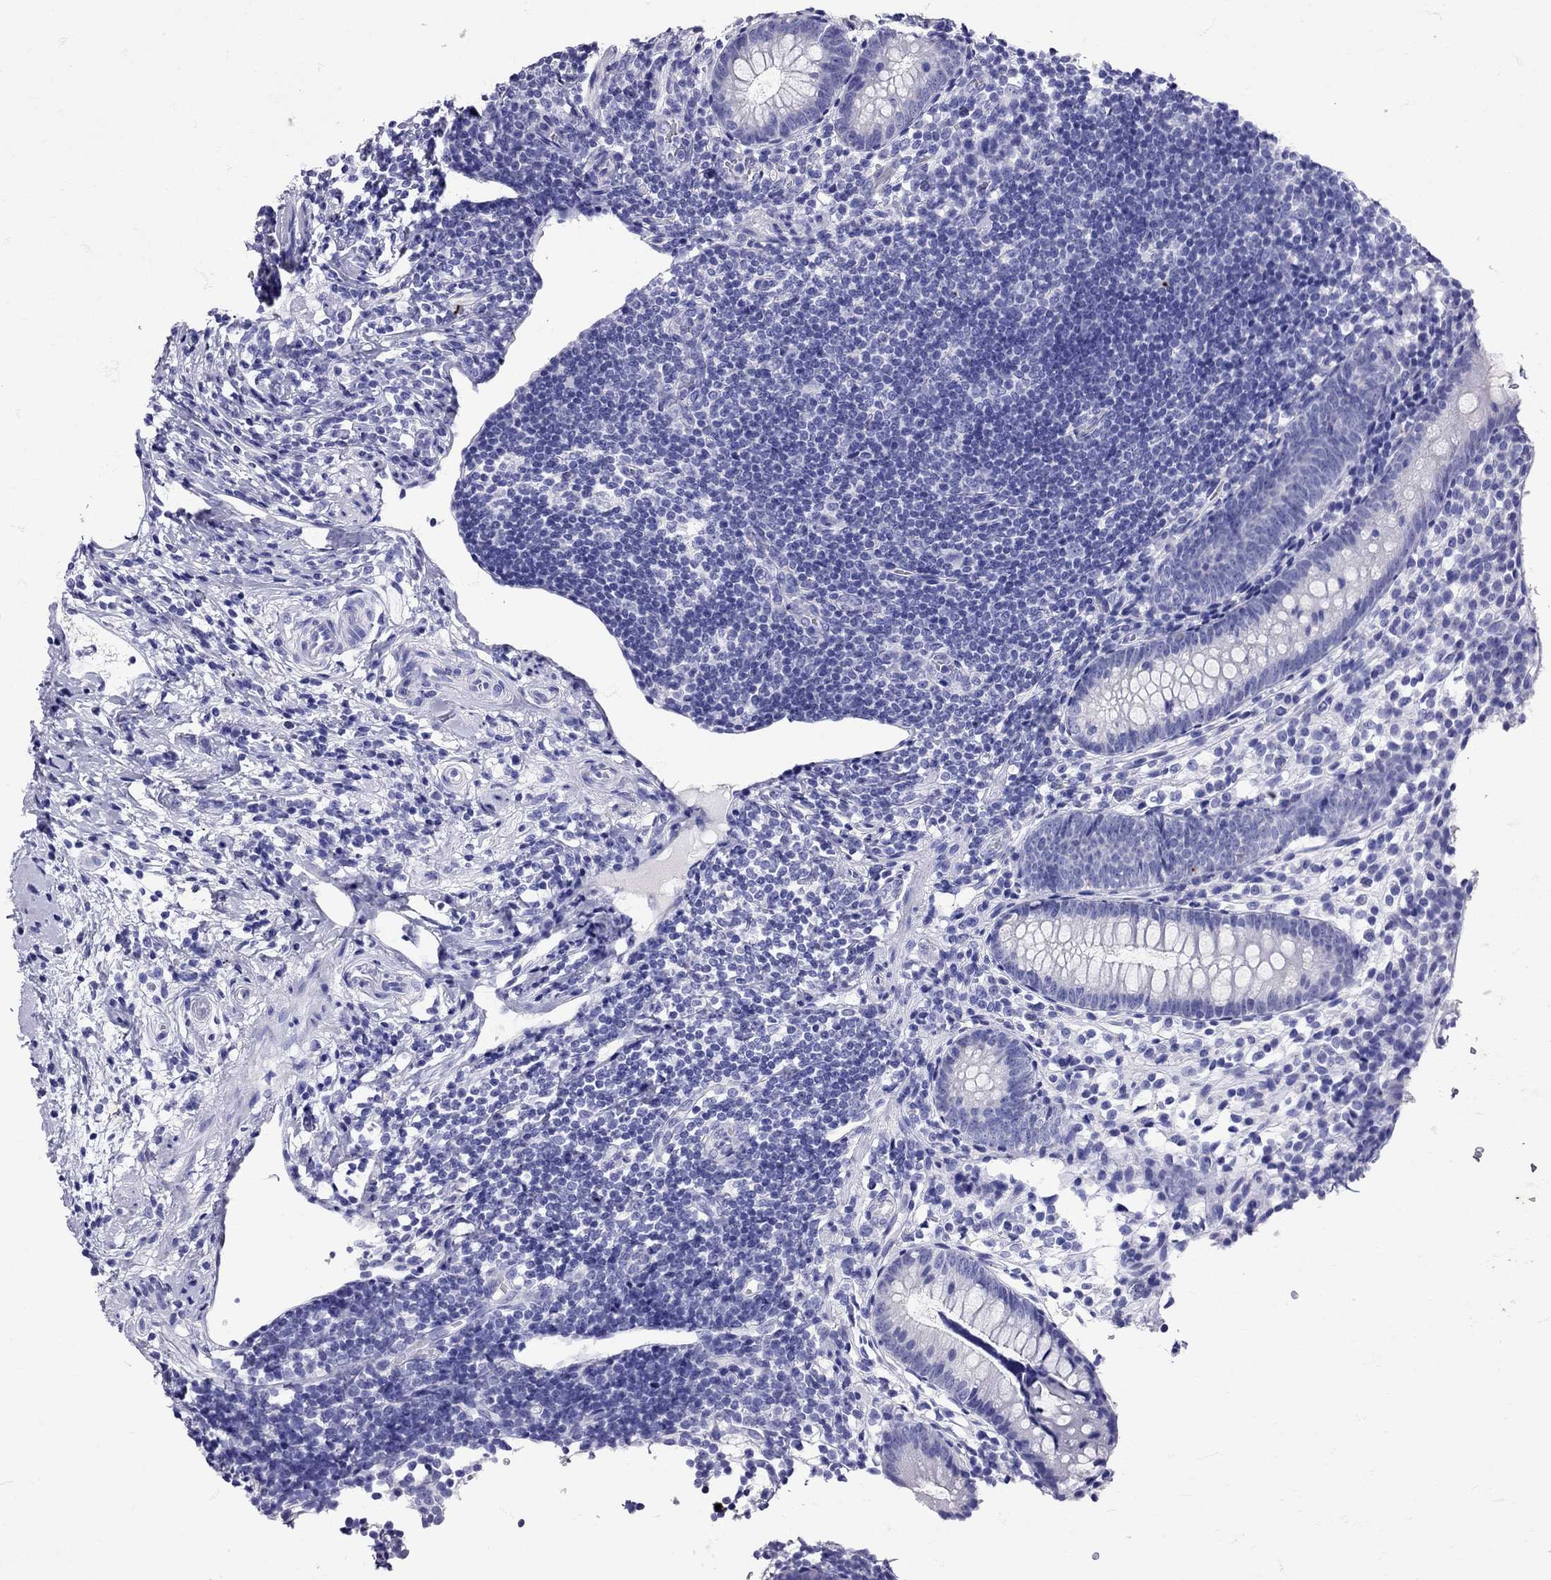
{"staining": {"intensity": "negative", "quantity": "none", "location": "none"}, "tissue": "appendix", "cell_type": "Glandular cells", "image_type": "normal", "snomed": [{"axis": "morphology", "description": "Normal tissue, NOS"}, {"axis": "topography", "description": "Appendix"}], "caption": "Immunohistochemical staining of unremarkable human appendix reveals no significant staining in glandular cells.", "gene": "AVP", "patient": {"sex": "female", "age": 40}}